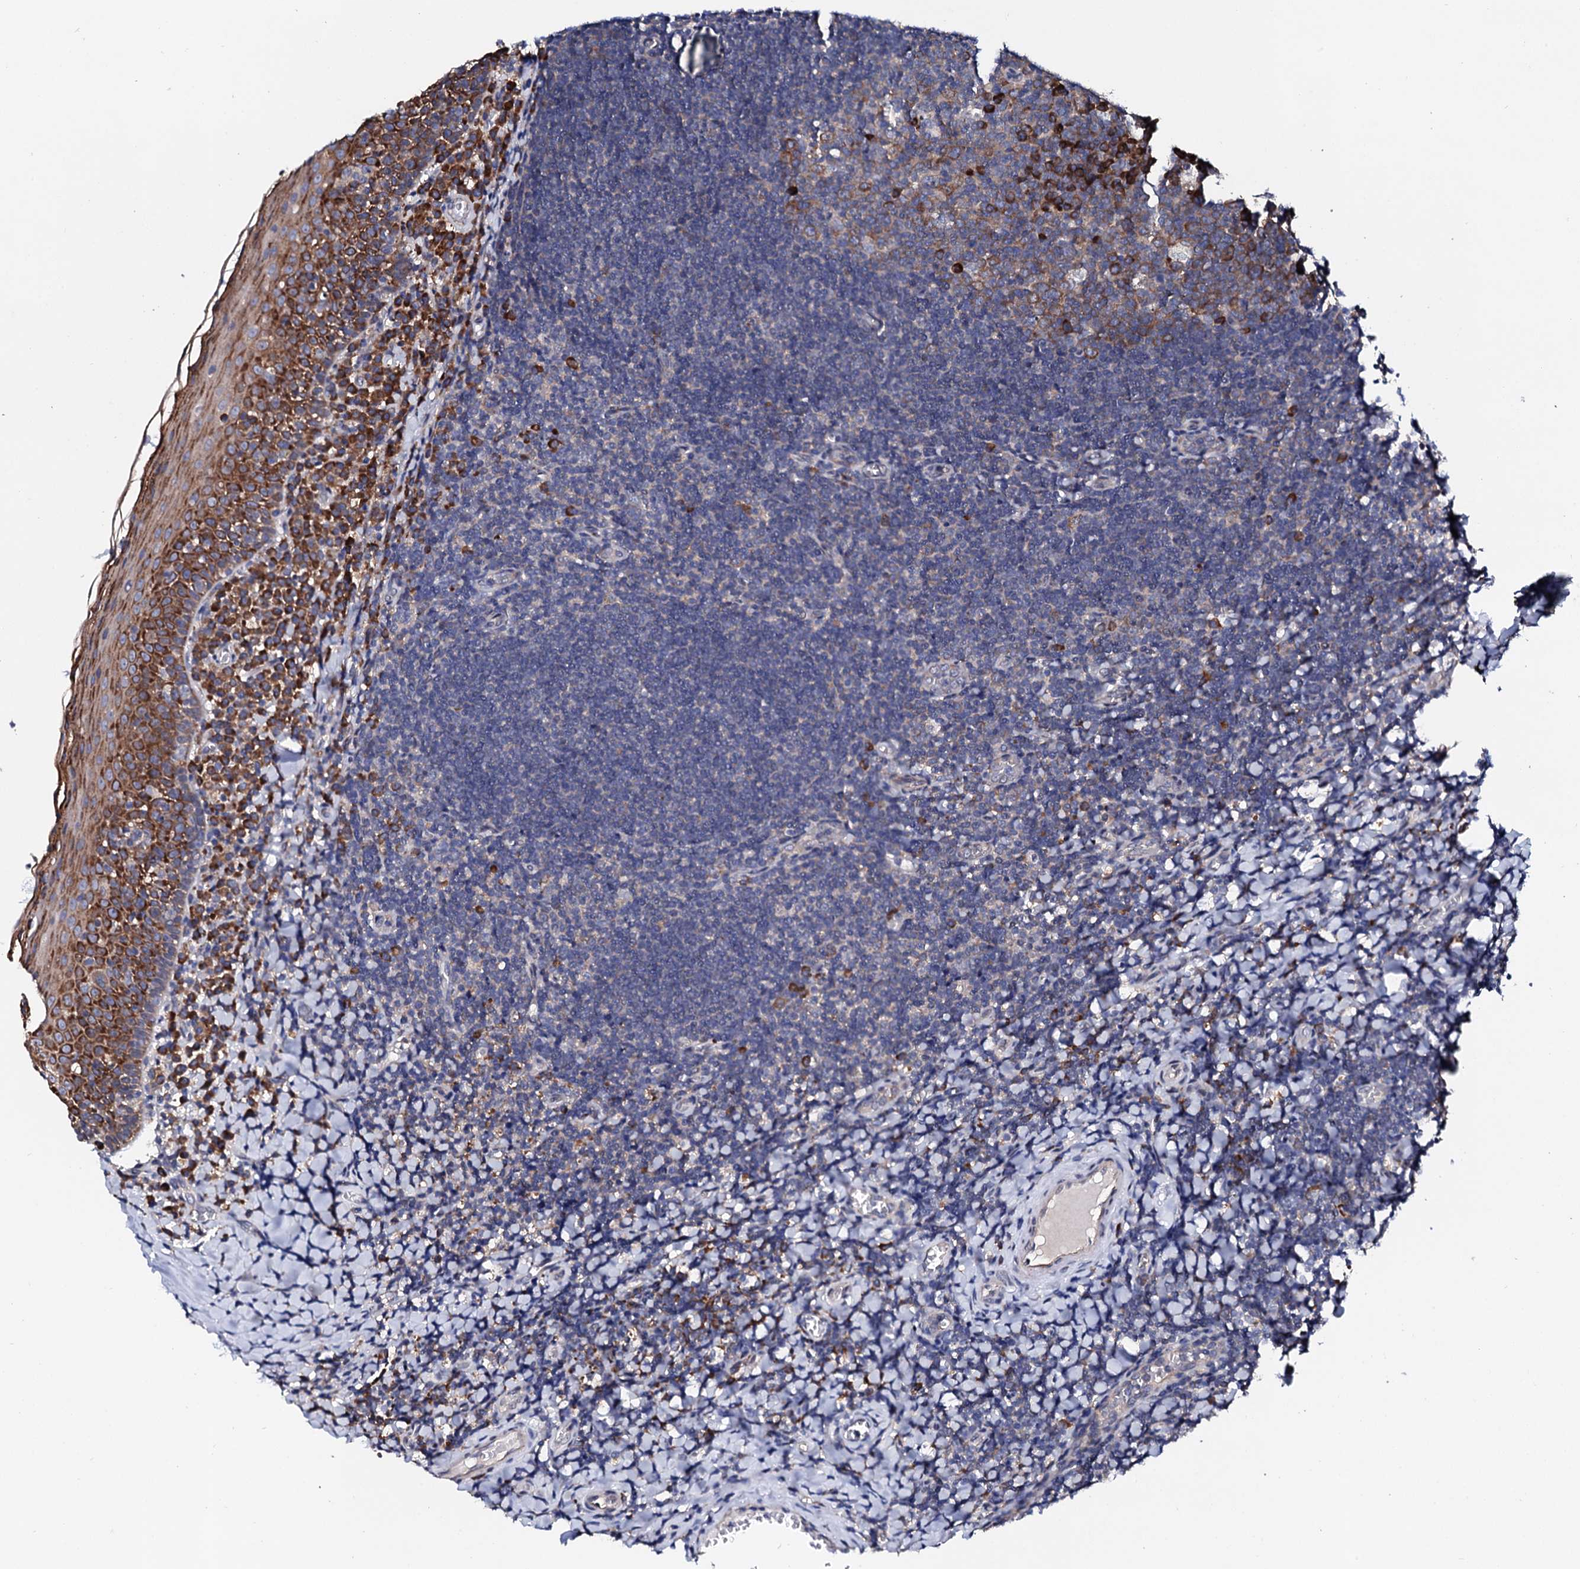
{"staining": {"intensity": "strong", "quantity": "<25%", "location": "cytoplasmic/membranous"}, "tissue": "tonsil", "cell_type": "Germinal center cells", "image_type": "normal", "snomed": [{"axis": "morphology", "description": "Normal tissue, NOS"}, {"axis": "topography", "description": "Tonsil"}], "caption": "Strong cytoplasmic/membranous staining is appreciated in about <25% of germinal center cells in benign tonsil.", "gene": "NUP58", "patient": {"sex": "male", "age": 27}}